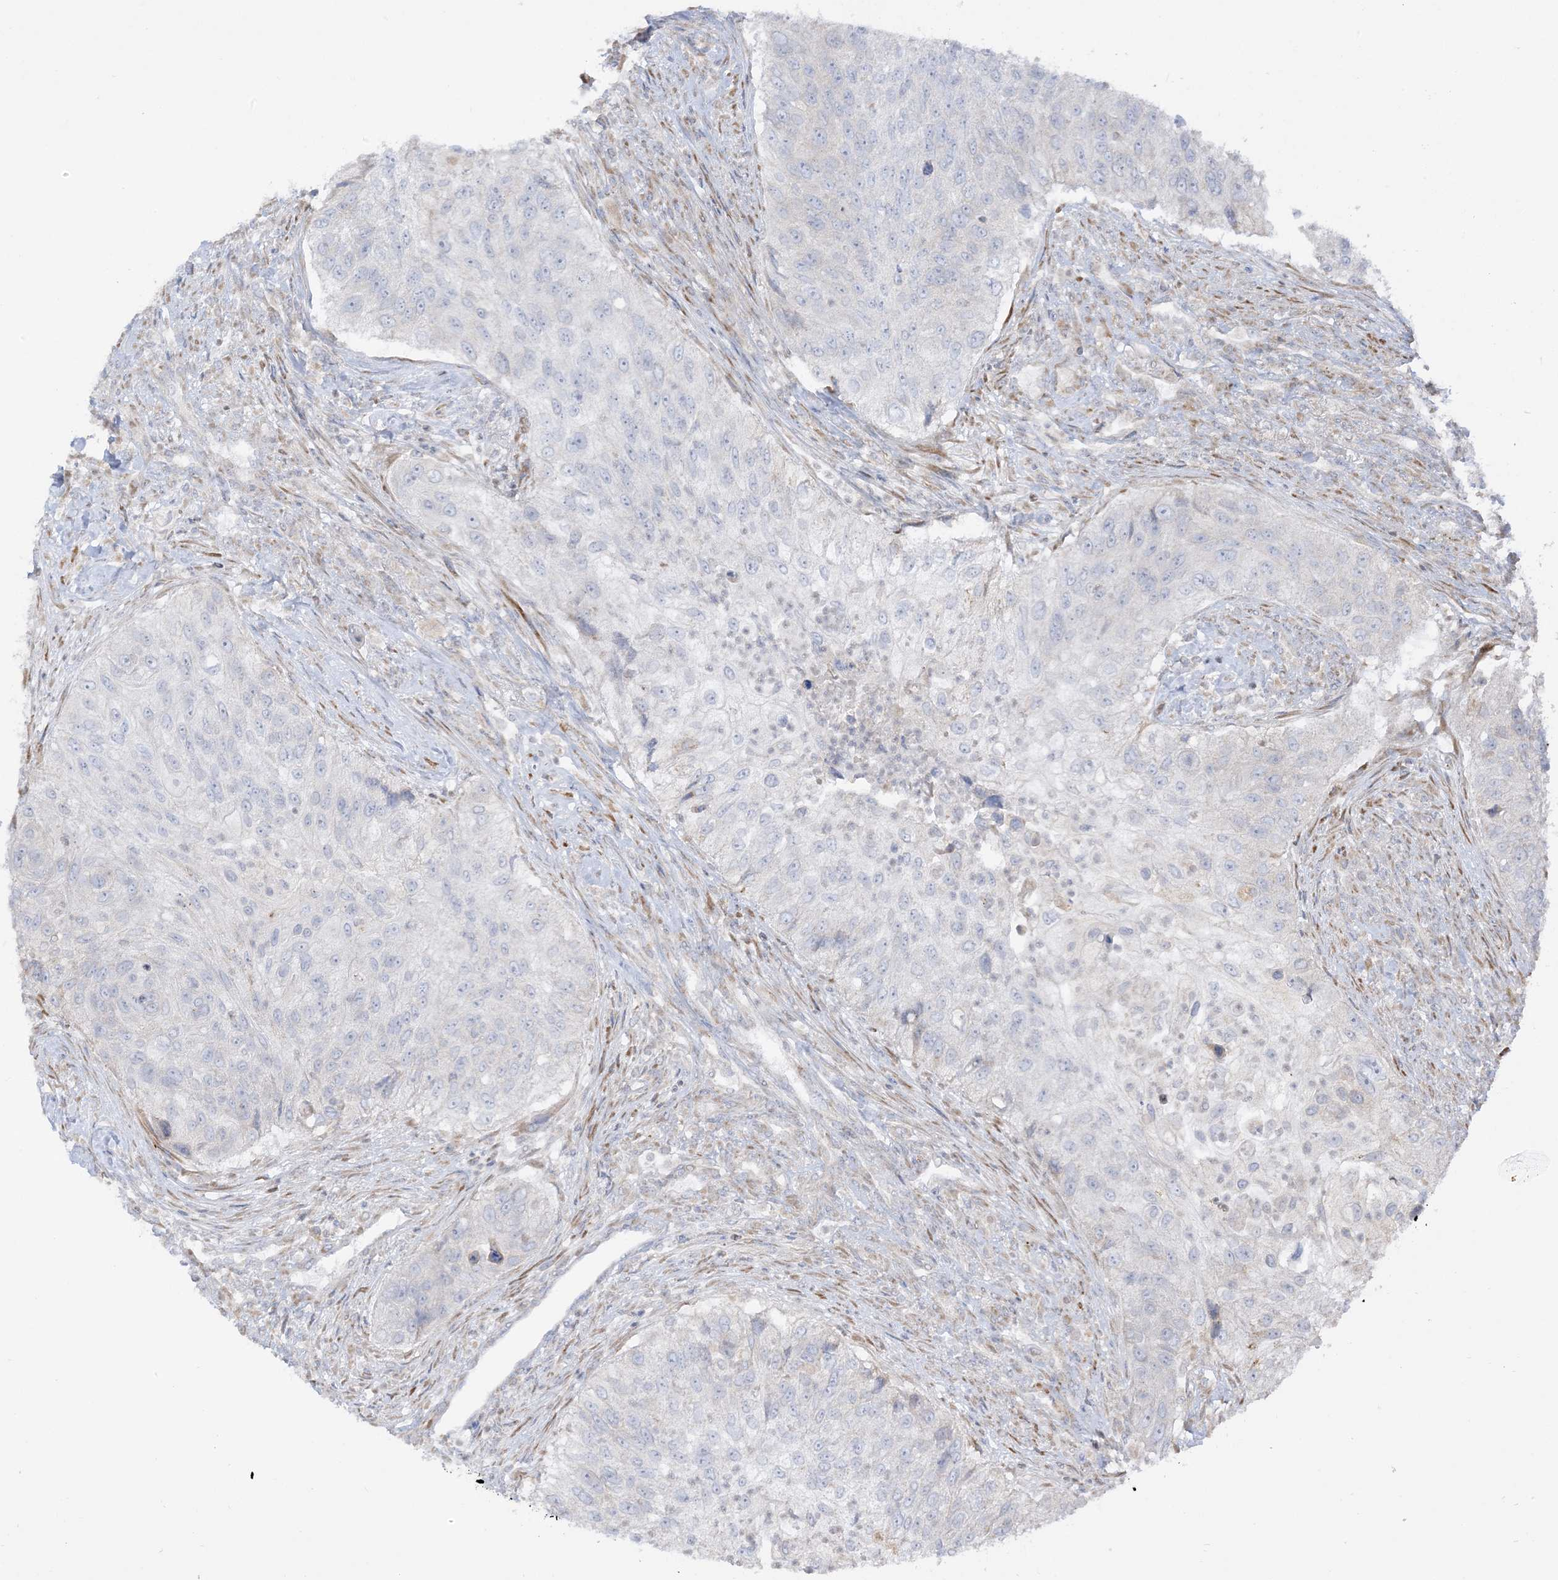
{"staining": {"intensity": "negative", "quantity": "none", "location": "none"}, "tissue": "urothelial cancer", "cell_type": "Tumor cells", "image_type": "cancer", "snomed": [{"axis": "morphology", "description": "Urothelial carcinoma, High grade"}, {"axis": "topography", "description": "Urinary bladder"}], "caption": "Protein analysis of urothelial cancer shows no significant staining in tumor cells.", "gene": "LOXL3", "patient": {"sex": "female", "age": 60}}